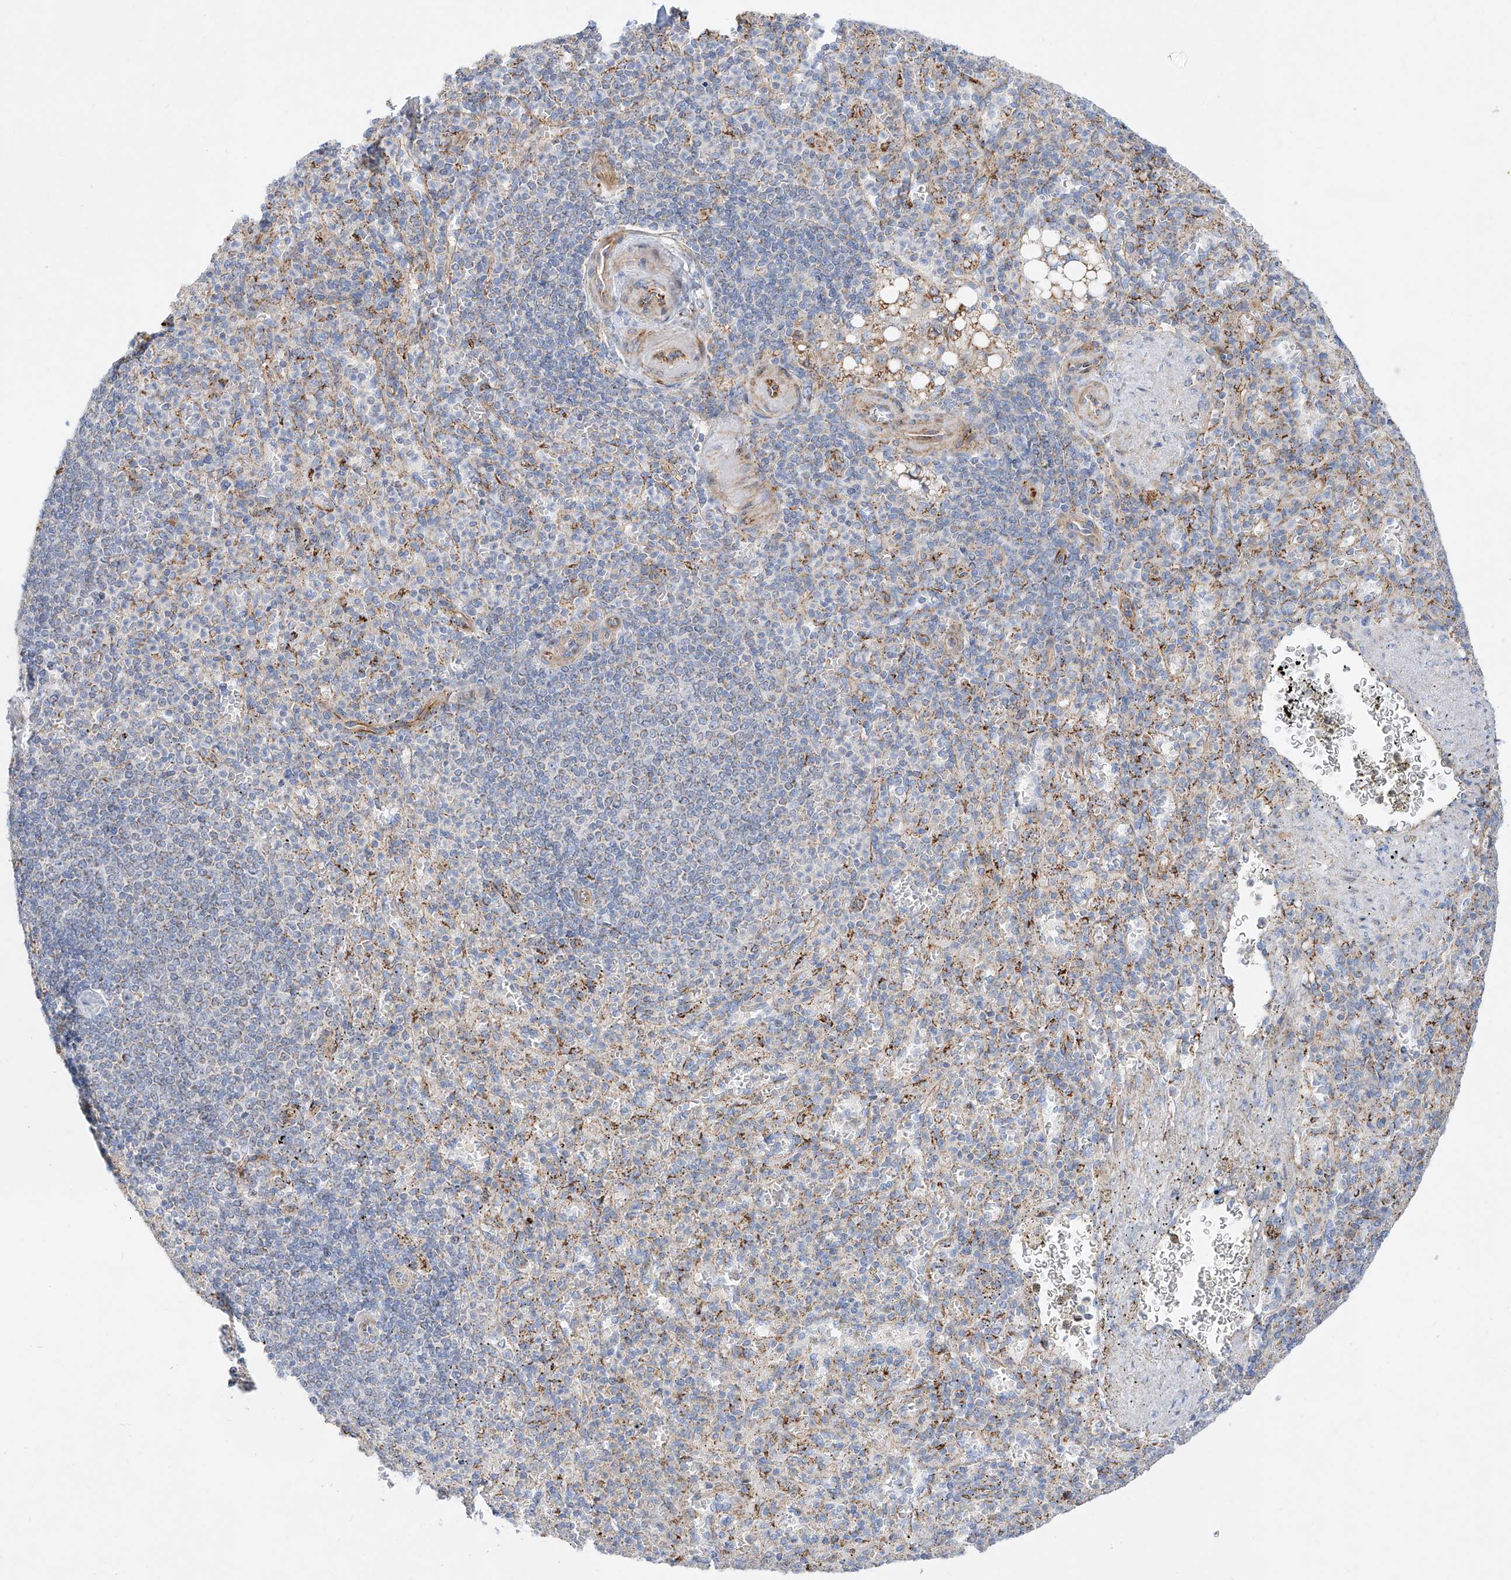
{"staining": {"intensity": "moderate", "quantity": "<25%", "location": "cytoplasmic/membranous"}, "tissue": "spleen", "cell_type": "Cells in red pulp", "image_type": "normal", "snomed": [{"axis": "morphology", "description": "Normal tissue, NOS"}, {"axis": "topography", "description": "Spleen"}], "caption": "Approximately <25% of cells in red pulp in benign human spleen demonstrate moderate cytoplasmic/membranous protein positivity as visualized by brown immunohistochemical staining.", "gene": "CST9", "patient": {"sex": "female", "age": 74}}